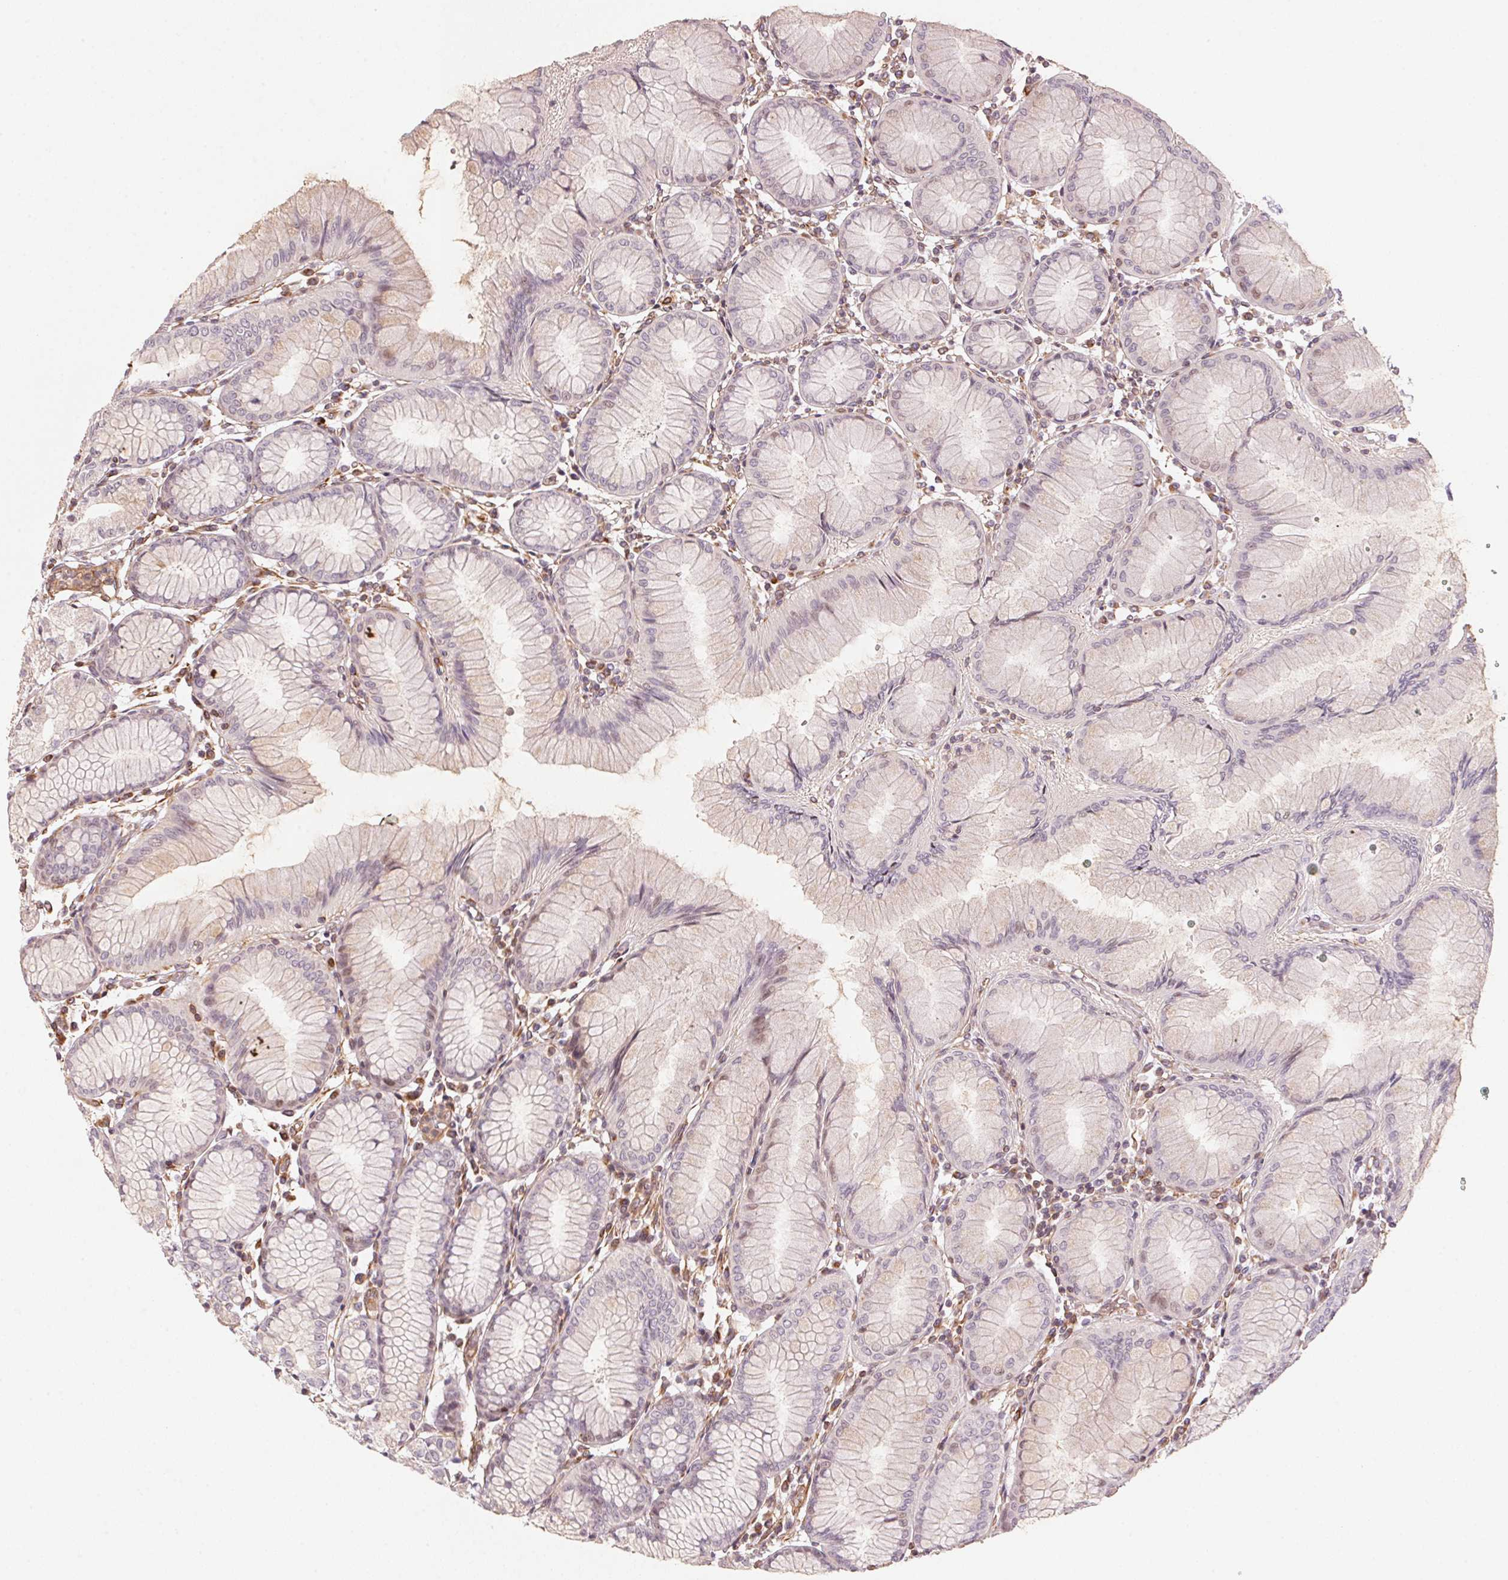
{"staining": {"intensity": "weak", "quantity": "<25%", "location": "nuclear"}, "tissue": "stomach", "cell_type": "Glandular cells", "image_type": "normal", "snomed": [{"axis": "morphology", "description": "Normal tissue, NOS"}, {"axis": "topography", "description": "Stomach"}], "caption": "Protein analysis of normal stomach displays no significant staining in glandular cells. The staining is performed using DAB (3,3'-diaminobenzidine) brown chromogen with nuclei counter-stained in using hematoxylin.", "gene": "FOXR2", "patient": {"sex": "female", "age": 57}}